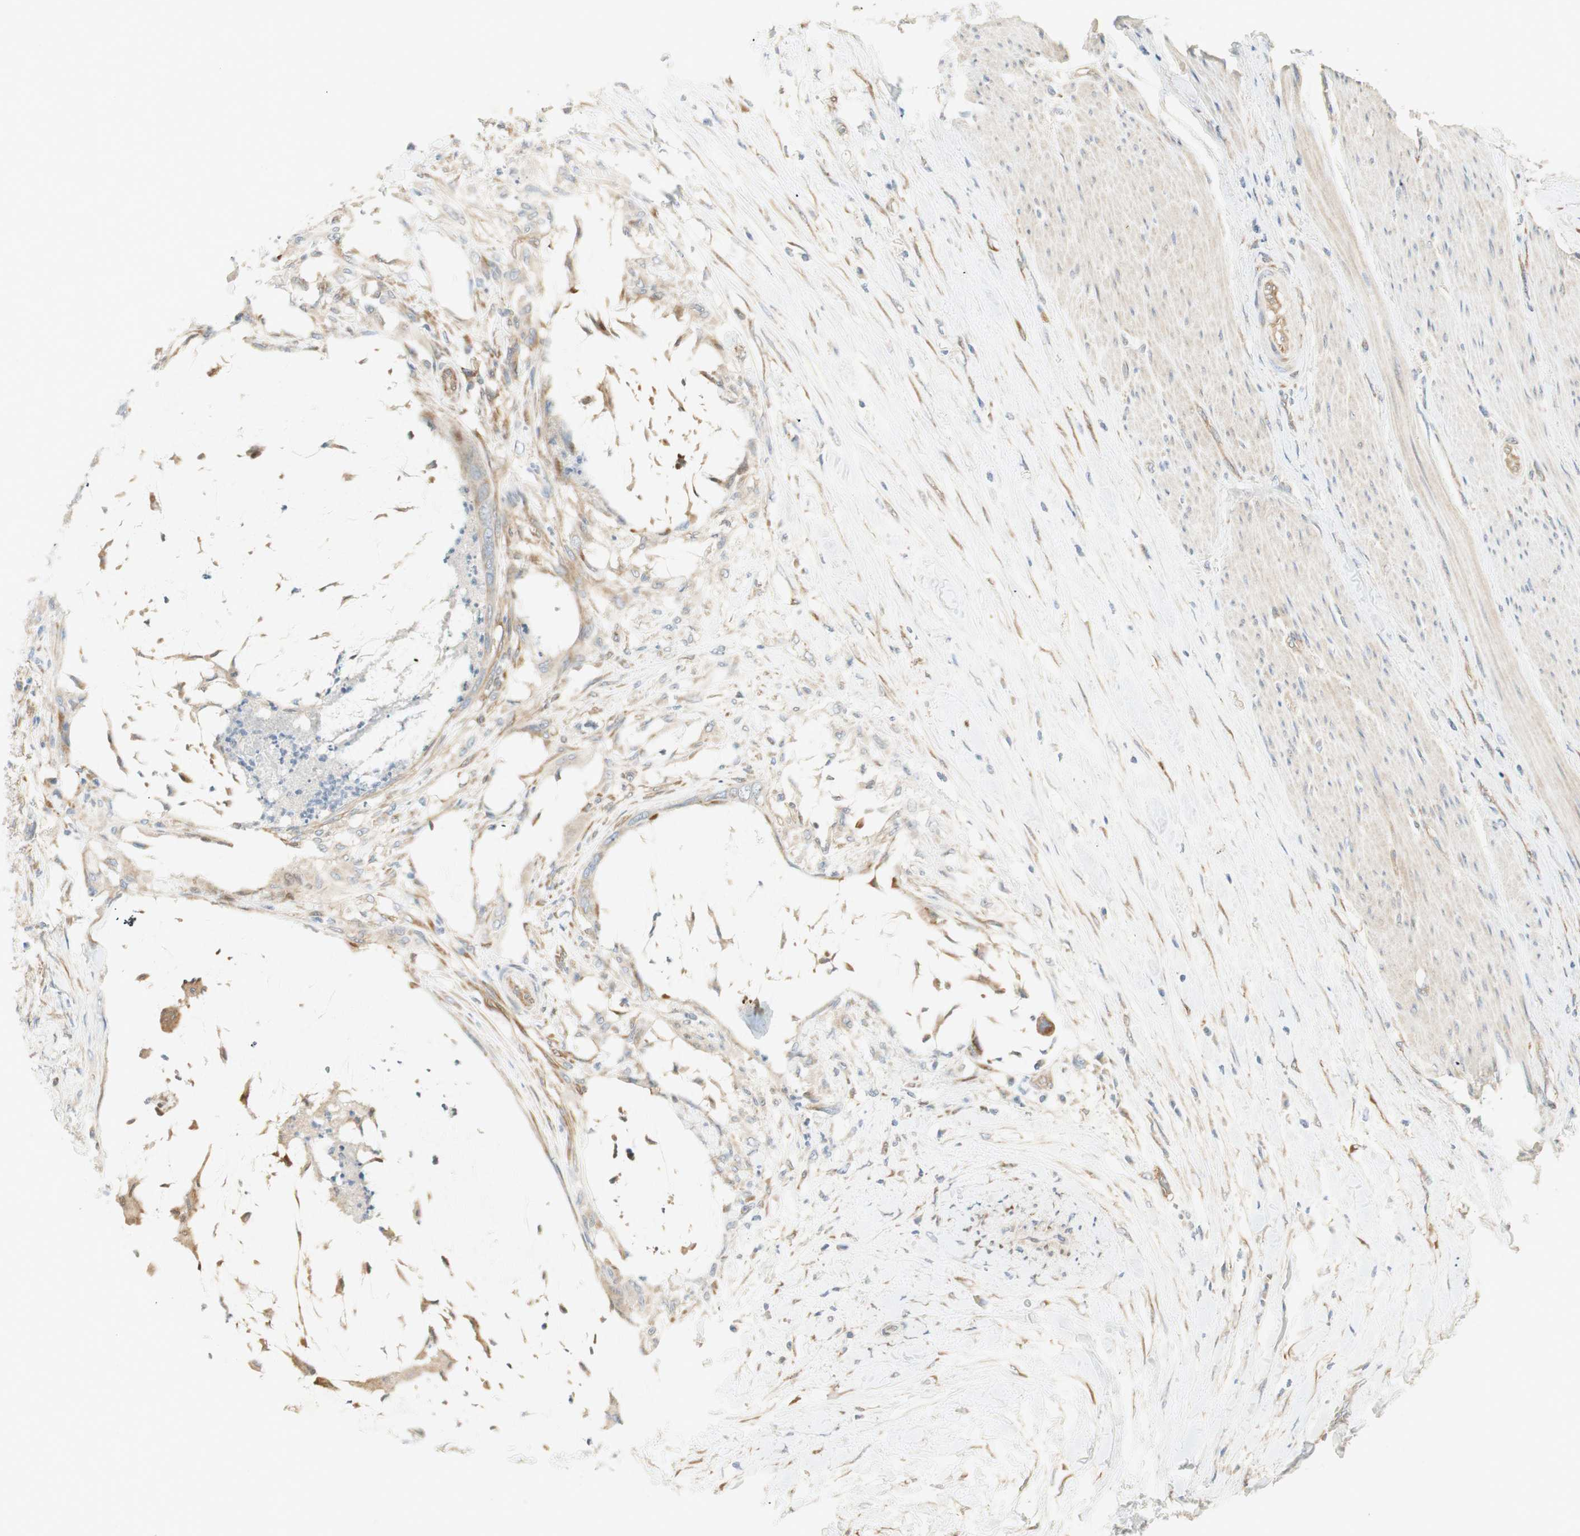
{"staining": {"intensity": "weak", "quantity": "25%-75%", "location": "cytoplasmic/membranous"}, "tissue": "colorectal cancer", "cell_type": "Tumor cells", "image_type": "cancer", "snomed": [{"axis": "morphology", "description": "Adenocarcinoma, NOS"}, {"axis": "topography", "description": "Rectum"}], "caption": "The histopathology image reveals a brown stain indicating the presence of a protein in the cytoplasmic/membranous of tumor cells in colorectal cancer (adenocarcinoma).", "gene": "STON1-GTF2A1L", "patient": {"sex": "female", "age": 77}}